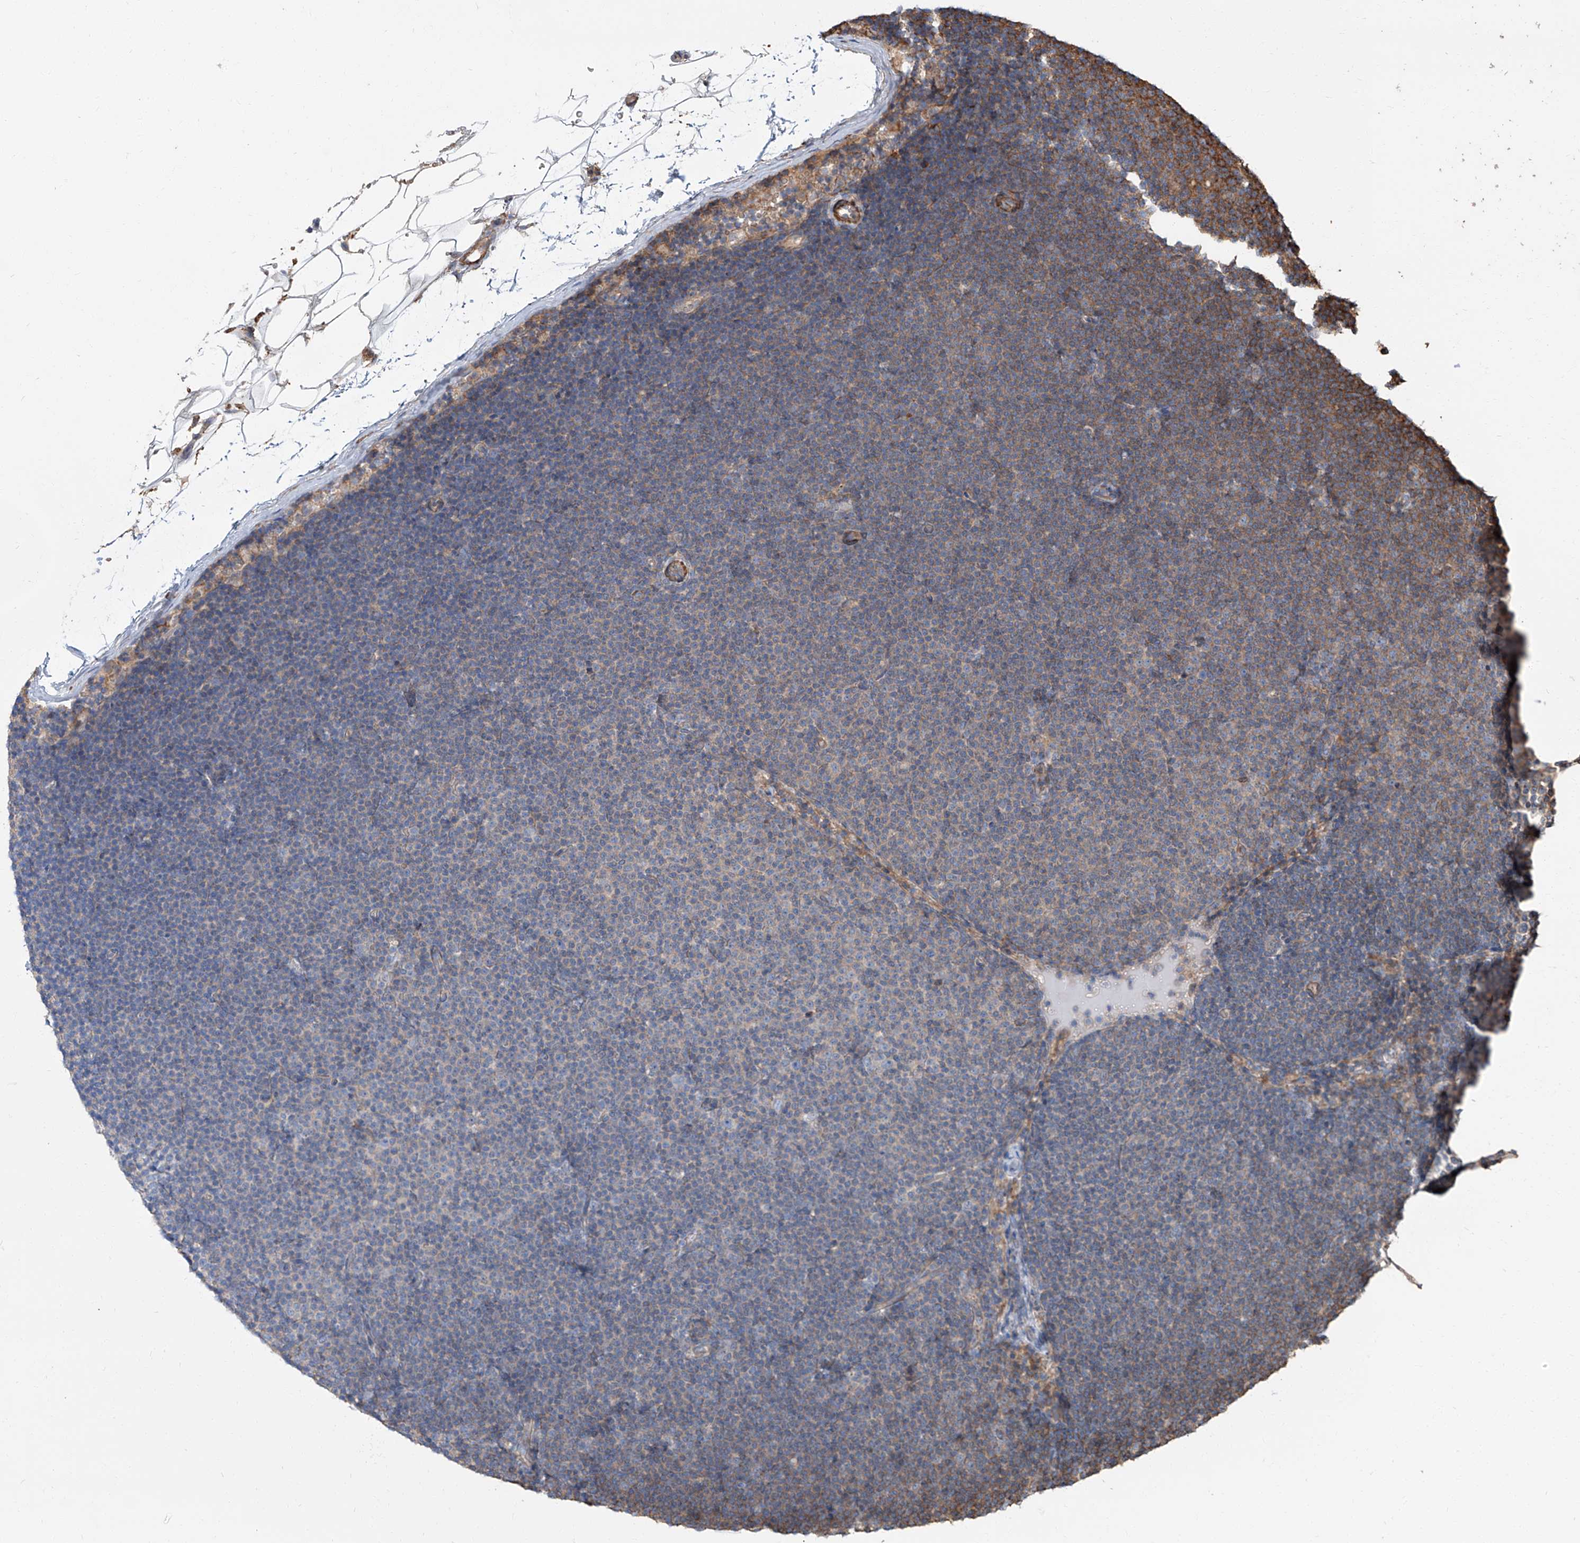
{"staining": {"intensity": "negative", "quantity": "none", "location": "none"}, "tissue": "lymphoma", "cell_type": "Tumor cells", "image_type": "cancer", "snomed": [{"axis": "morphology", "description": "Malignant lymphoma, non-Hodgkin's type, Low grade"}, {"axis": "topography", "description": "Lymph node"}], "caption": "Tumor cells show no significant protein positivity in lymphoma.", "gene": "PIEZO2", "patient": {"sex": "female", "age": 53}}